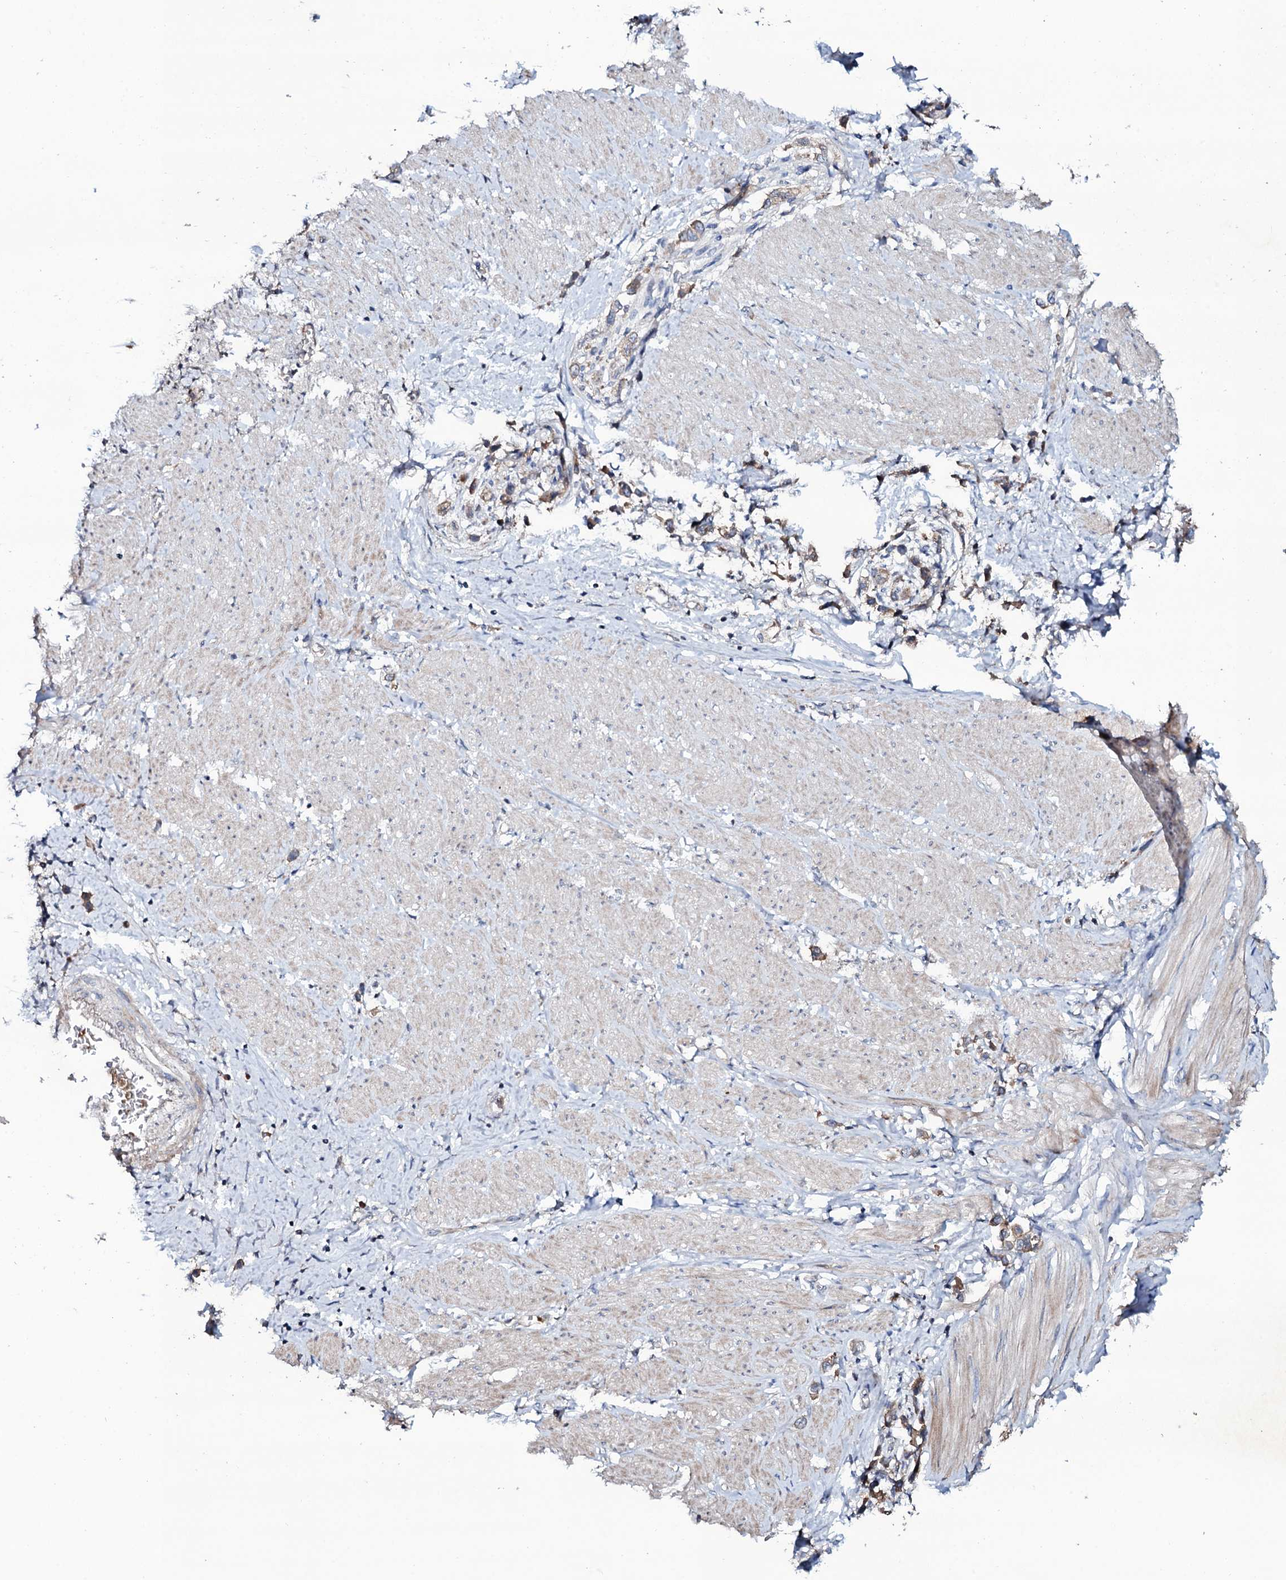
{"staining": {"intensity": "weak", "quantity": "25%-75%", "location": "cytoplasmic/membranous"}, "tissue": "stomach cancer", "cell_type": "Tumor cells", "image_type": "cancer", "snomed": [{"axis": "morphology", "description": "Adenocarcinoma, NOS"}, {"axis": "topography", "description": "Stomach"}], "caption": "IHC (DAB (3,3'-diaminobenzidine)) staining of human stomach cancer displays weak cytoplasmic/membranous protein expression in approximately 25%-75% of tumor cells.", "gene": "COG6", "patient": {"sex": "female", "age": 65}}